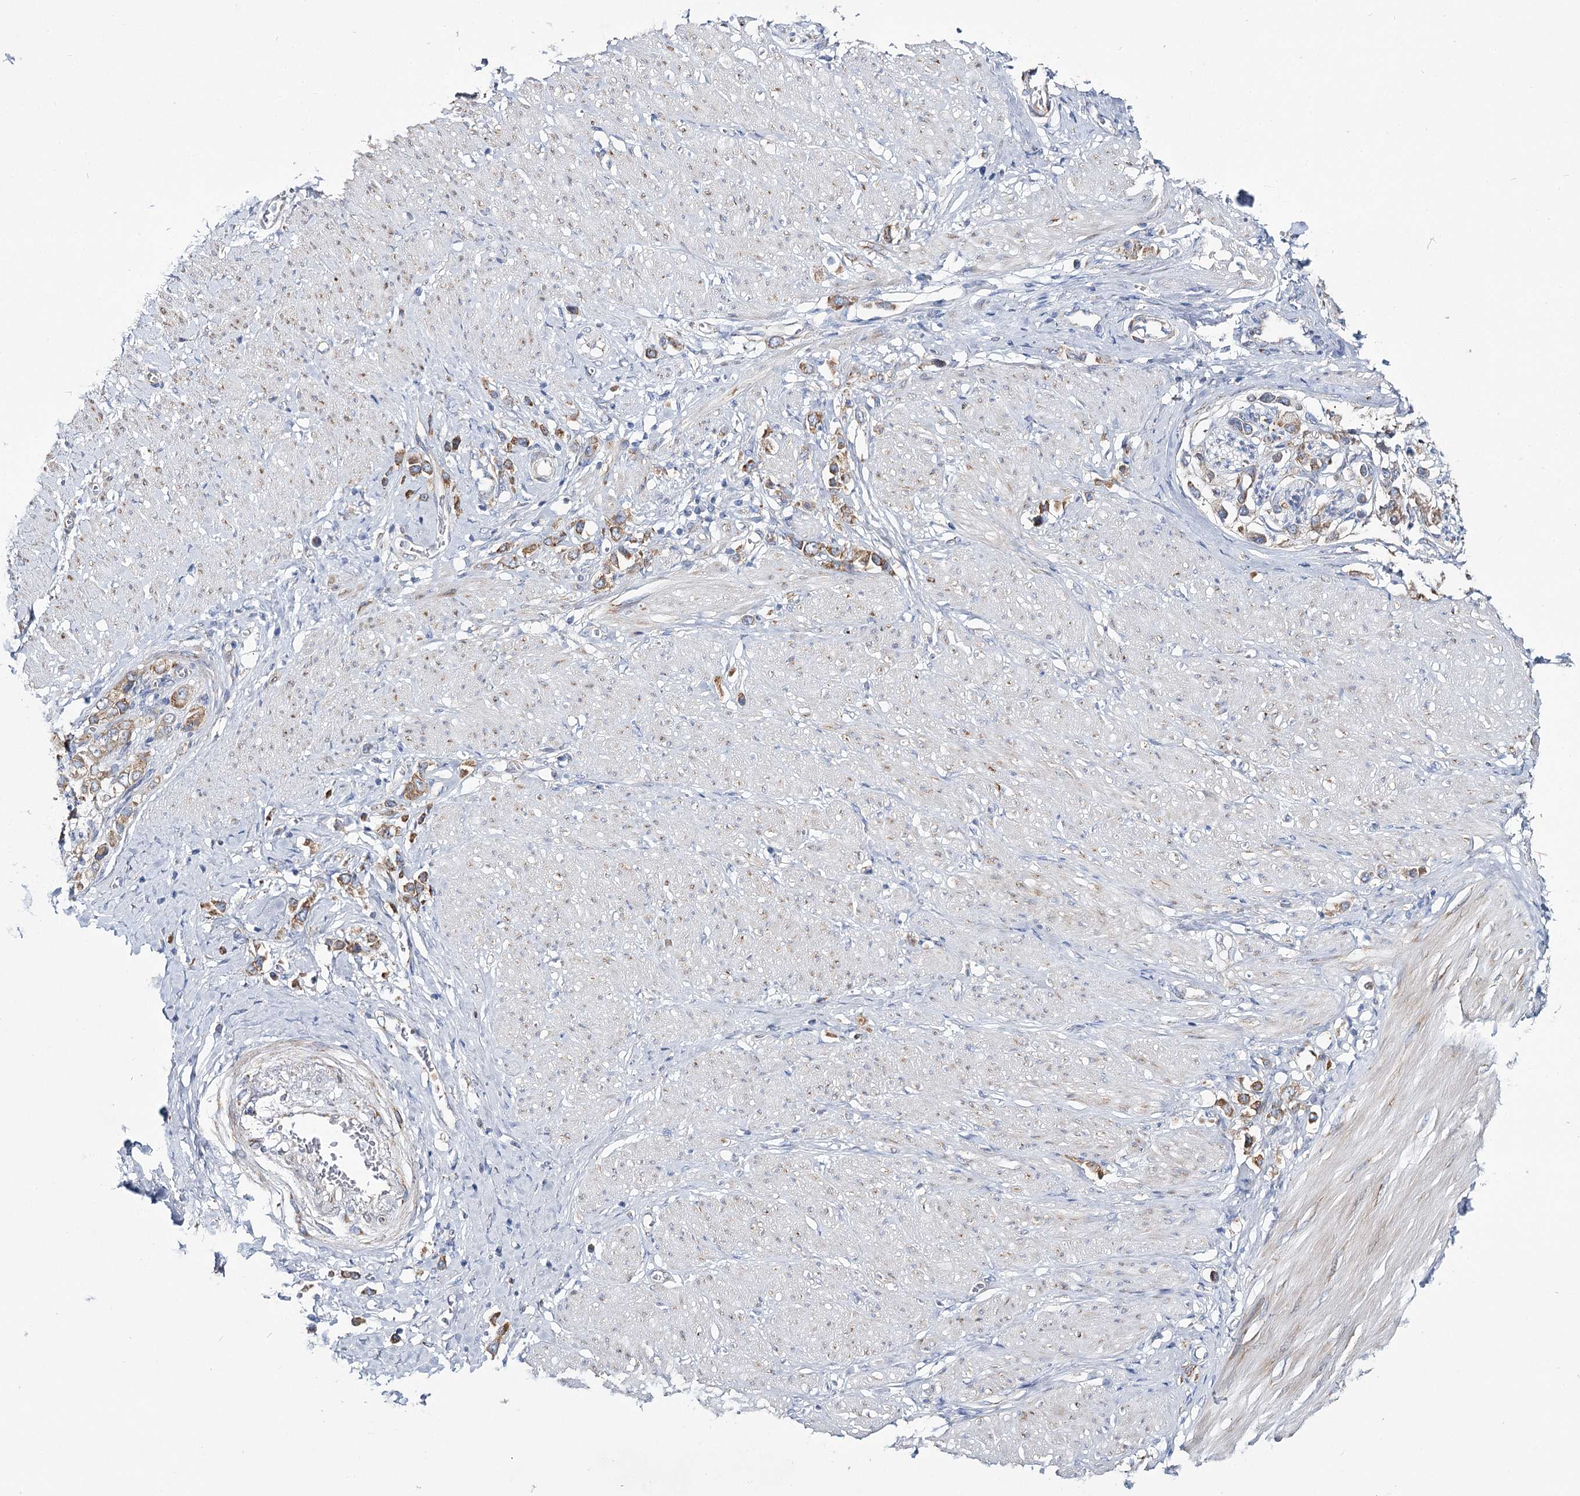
{"staining": {"intensity": "moderate", "quantity": ">75%", "location": "cytoplasmic/membranous"}, "tissue": "stomach cancer", "cell_type": "Tumor cells", "image_type": "cancer", "snomed": [{"axis": "morphology", "description": "Adenocarcinoma, NOS"}, {"axis": "topography", "description": "Stomach"}], "caption": "This micrograph shows immunohistochemistry staining of stomach cancer, with medium moderate cytoplasmic/membranous expression in about >75% of tumor cells.", "gene": "THUMPD3", "patient": {"sex": "female", "age": 65}}